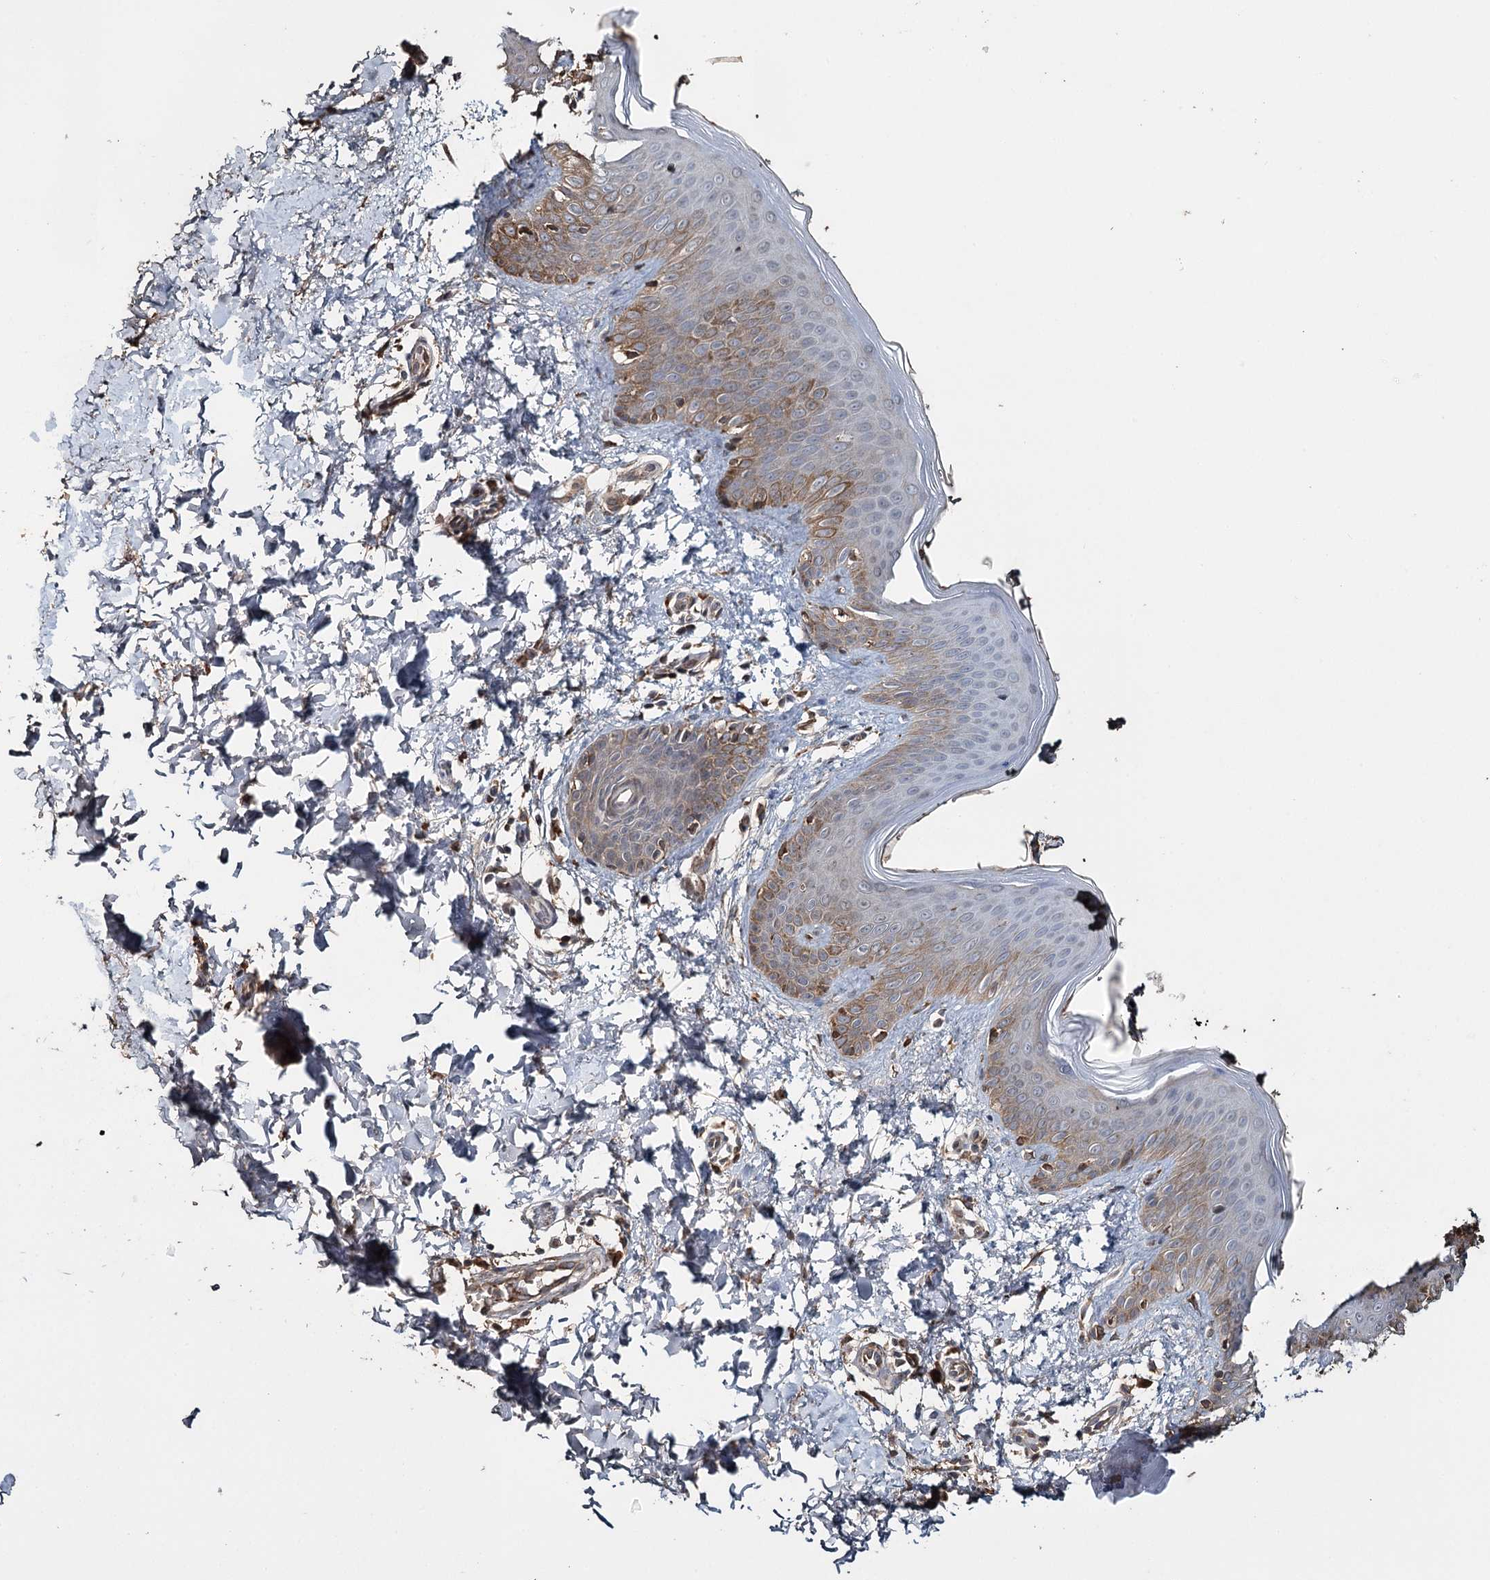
{"staining": {"intensity": "moderate", "quantity": ">75%", "location": "cytoplasmic/membranous"}, "tissue": "skin", "cell_type": "Fibroblasts", "image_type": "normal", "snomed": [{"axis": "morphology", "description": "Normal tissue, NOS"}, {"axis": "topography", "description": "Skin"}], "caption": "Fibroblasts display moderate cytoplasmic/membranous expression in approximately >75% of cells in unremarkable skin. (IHC, brightfield microscopy, high magnification).", "gene": "SYVN1", "patient": {"sex": "male", "age": 36}}